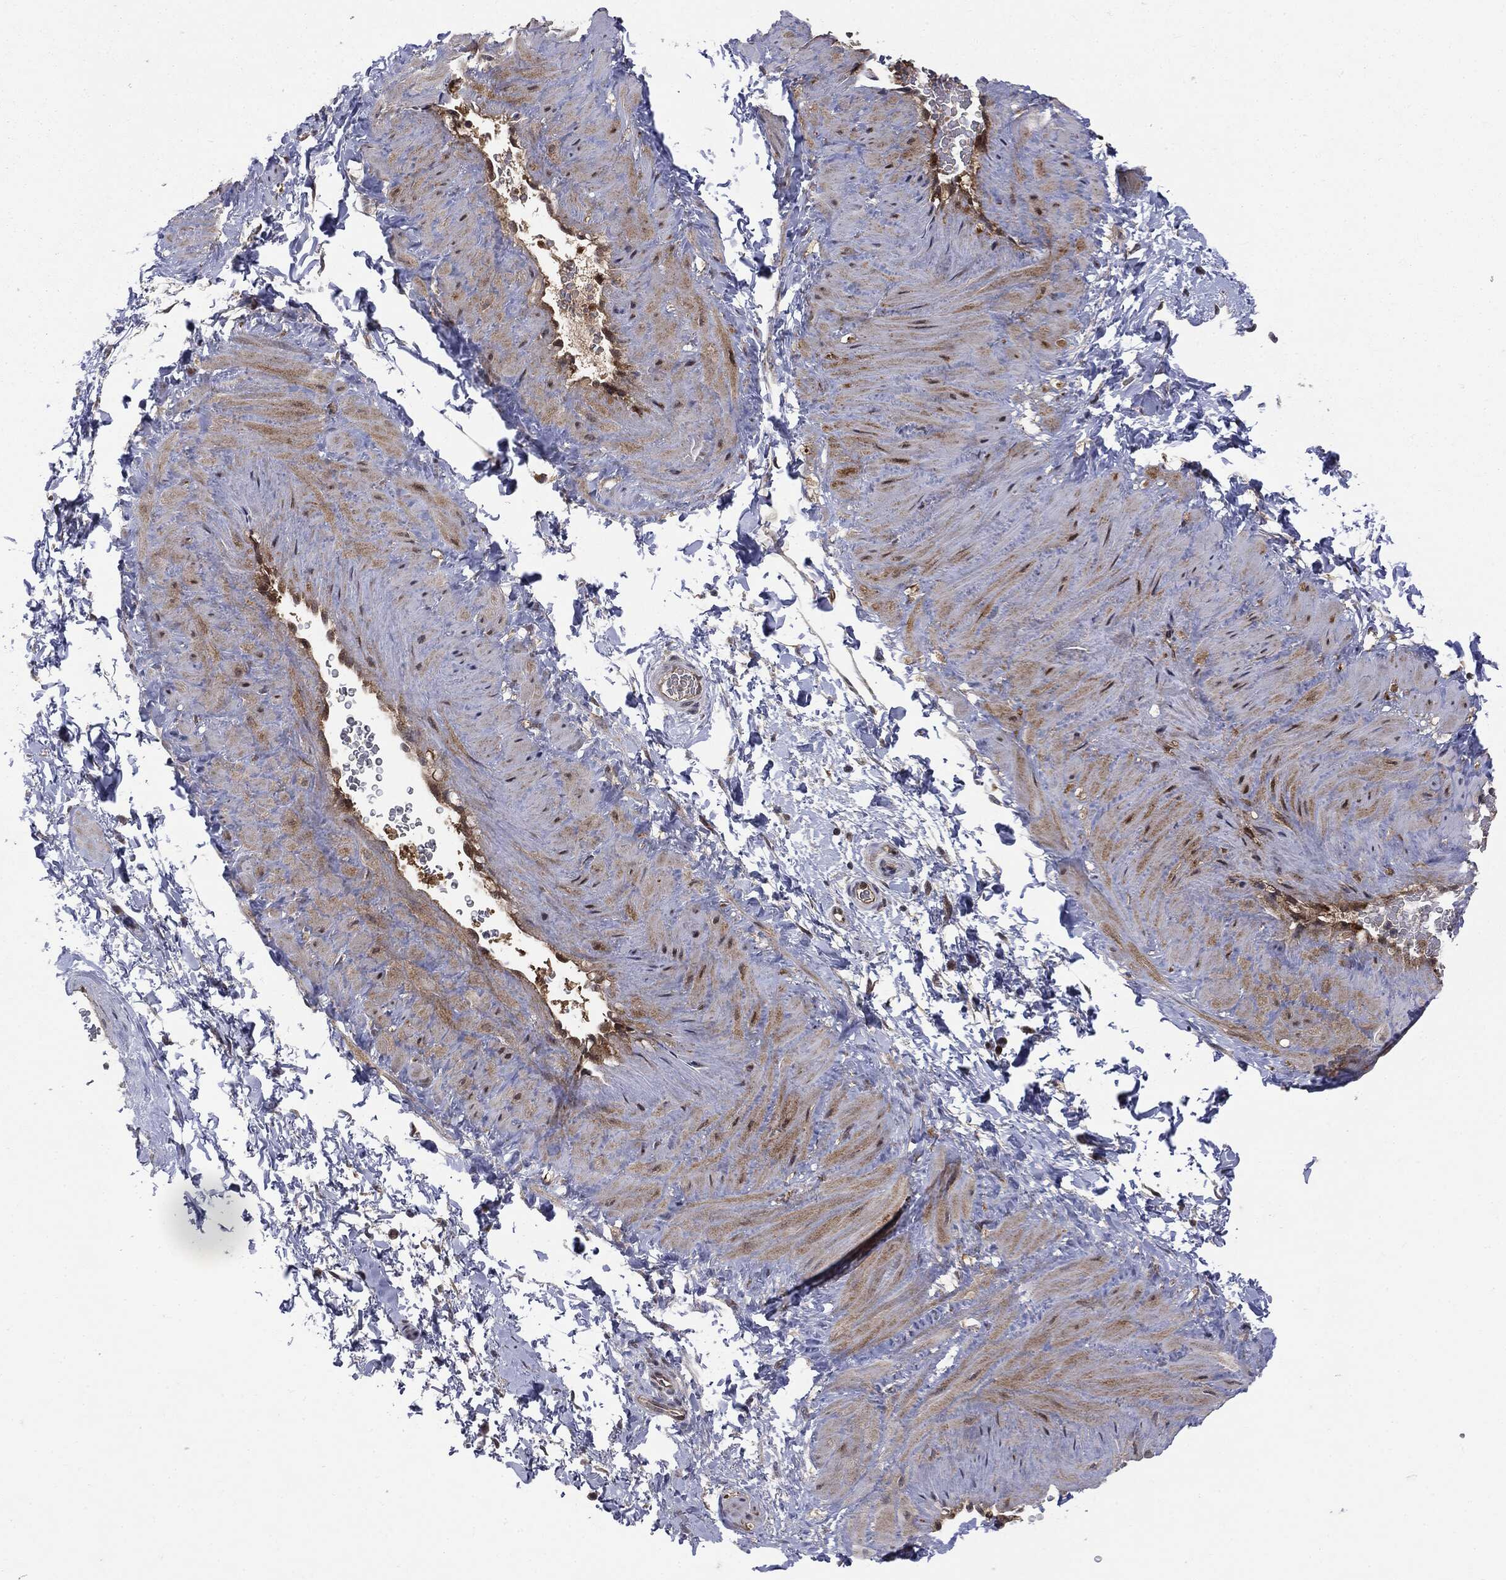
{"staining": {"intensity": "negative", "quantity": "none", "location": "none"}, "tissue": "adipose tissue", "cell_type": "Adipocytes", "image_type": "normal", "snomed": [{"axis": "morphology", "description": "Normal tissue, NOS"}, {"axis": "topography", "description": "Soft tissue"}, {"axis": "topography", "description": "Vascular tissue"}], "caption": "This is a photomicrograph of IHC staining of benign adipose tissue, which shows no expression in adipocytes. The staining was performed using DAB to visualize the protein expression in brown, while the nuclei were stained in blue with hematoxylin (Magnification: 20x).", "gene": "PTPA", "patient": {"sex": "male", "age": 41}}